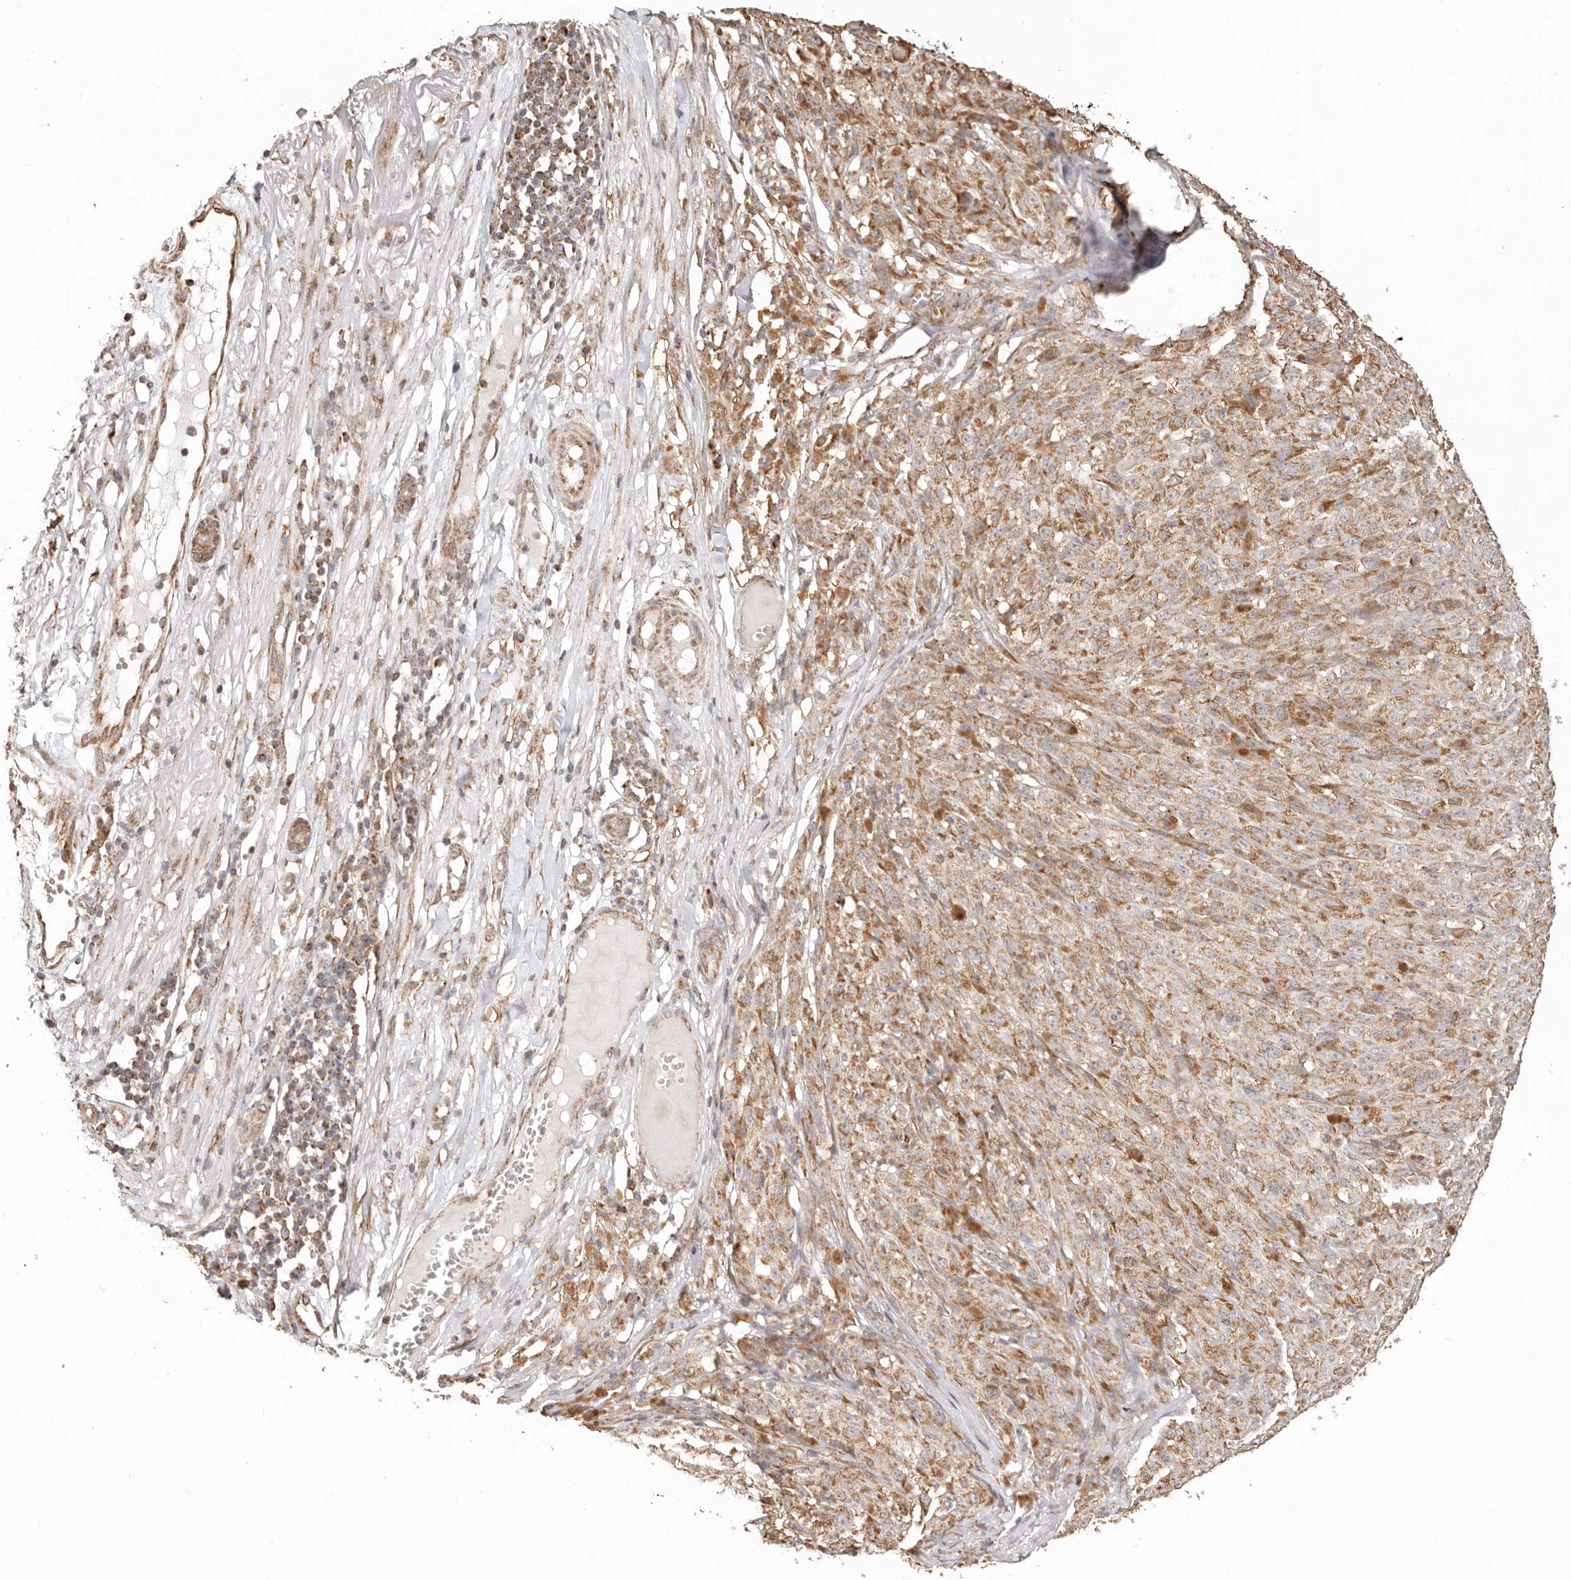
{"staining": {"intensity": "strong", "quantity": ">75%", "location": "cytoplasmic/membranous"}, "tissue": "melanoma", "cell_type": "Tumor cells", "image_type": "cancer", "snomed": [{"axis": "morphology", "description": "Malignant melanoma, NOS"}, {"axis": "topography", "description": "Skin"}], "caption": "Protein positivity by immunohistochemistry shows strong cytoplasmic/membranous expression in about >75% of tumor cells in malignant melanoma.", "gene": "NDUFB11", "patient": {"sex": "female", "age": 82}}